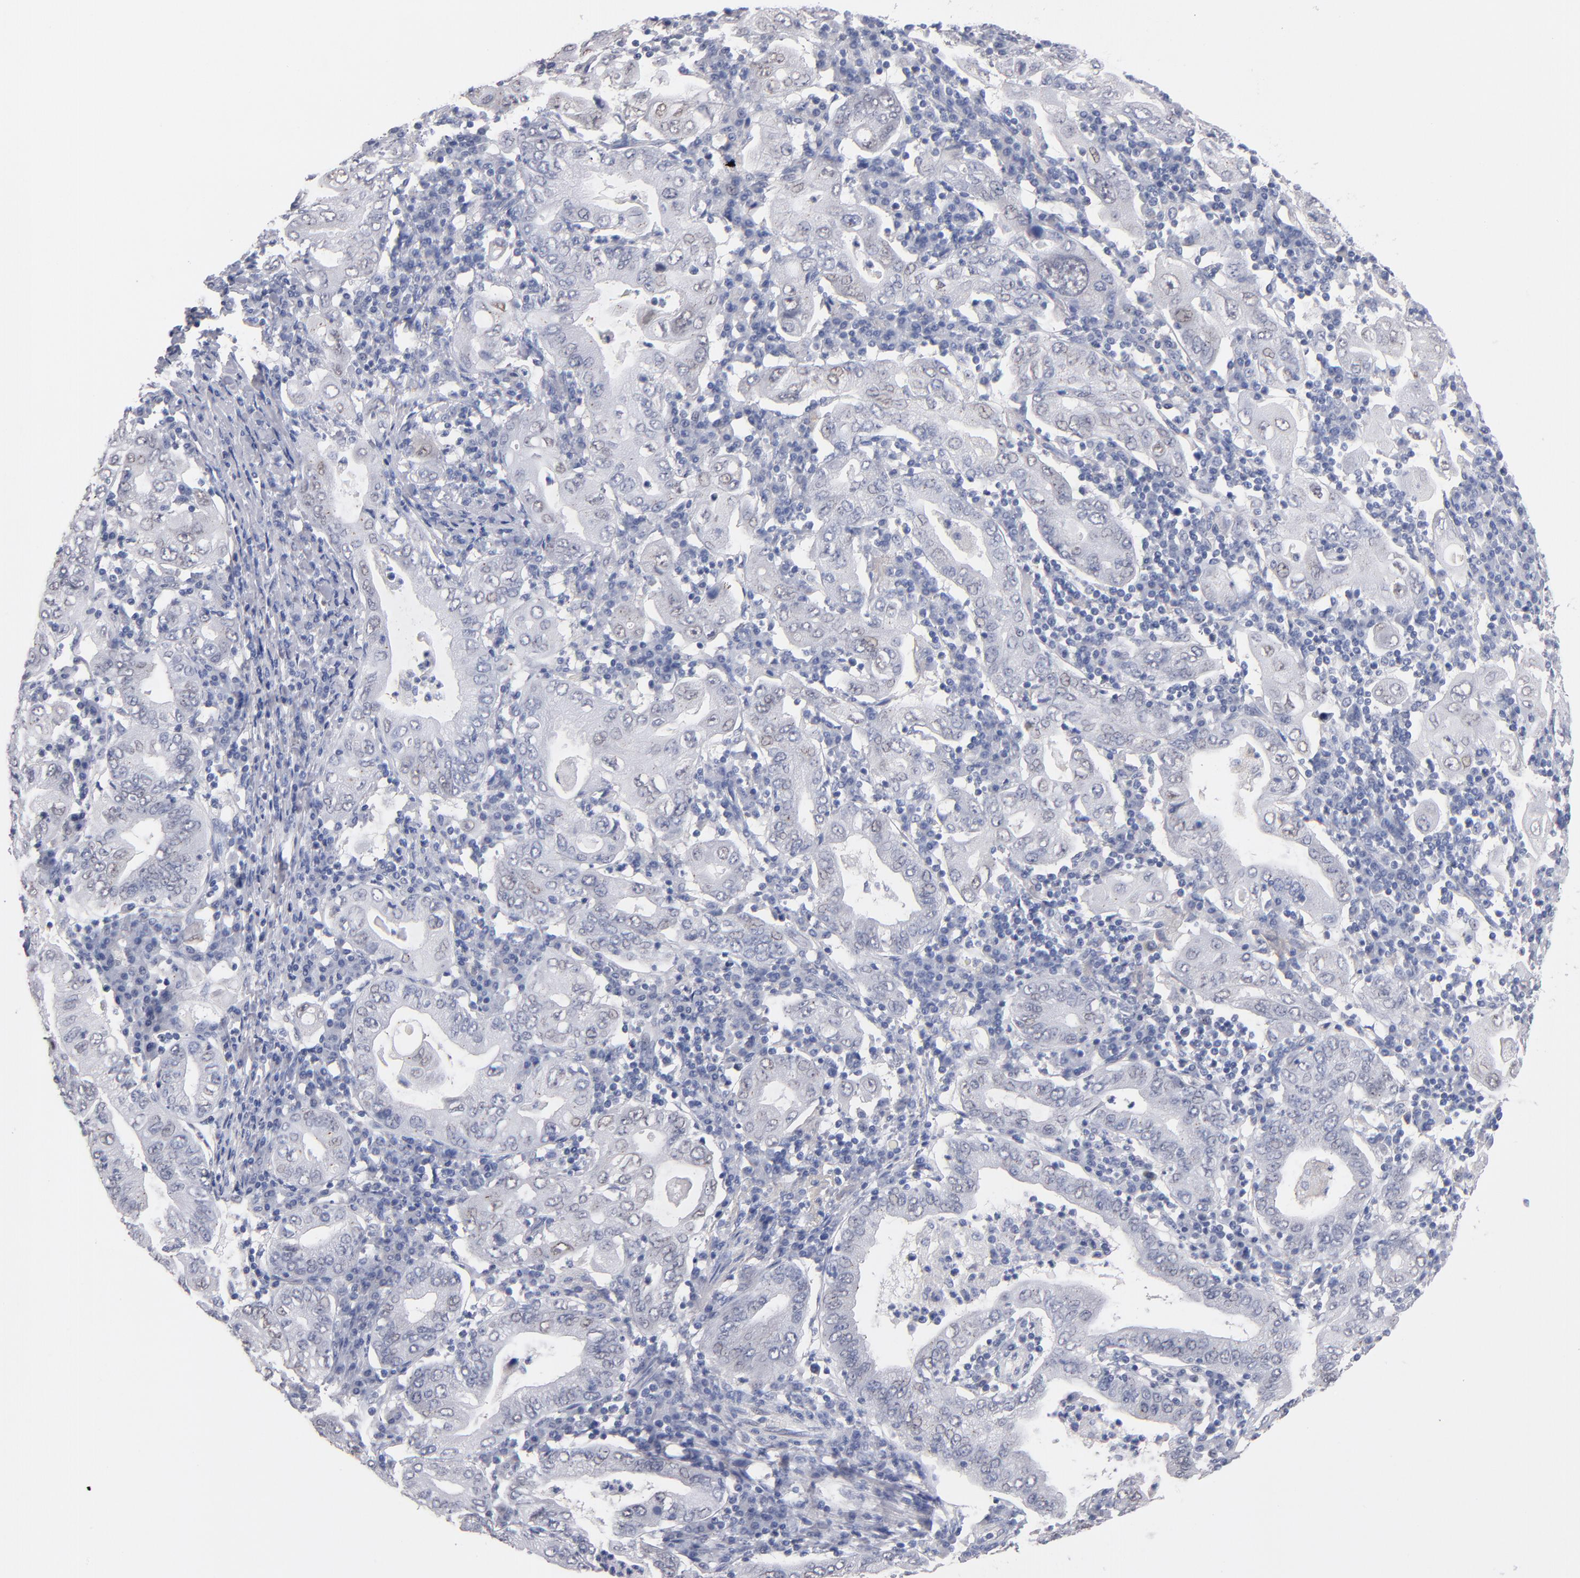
{"staining": {"intensity": "weak", "quantity": "<25%", "location": "cytoplasmic/membranous,nuclear"}, "tissue": "stomach cancer", "cell_type": "Tumor cells", "image_type": "cancer", "snomed": [{"axis": "morphology", "description": "Normal tissue, NOS"}, {"axis": "morphology", "description": "Adenocarcinoma, NOS"}, {"axis": "topography", "description": "Esophagus"}, {"axis": "topography", "description": "Stomach, upper"}, {"axis": "topography", "description": "Peripheral nerve tissue"}], "caption": "Tumor cells show no significant positivity in stomach cancer.", "gene": "MN1", "patient": {"sex": "male", "age": 62}}